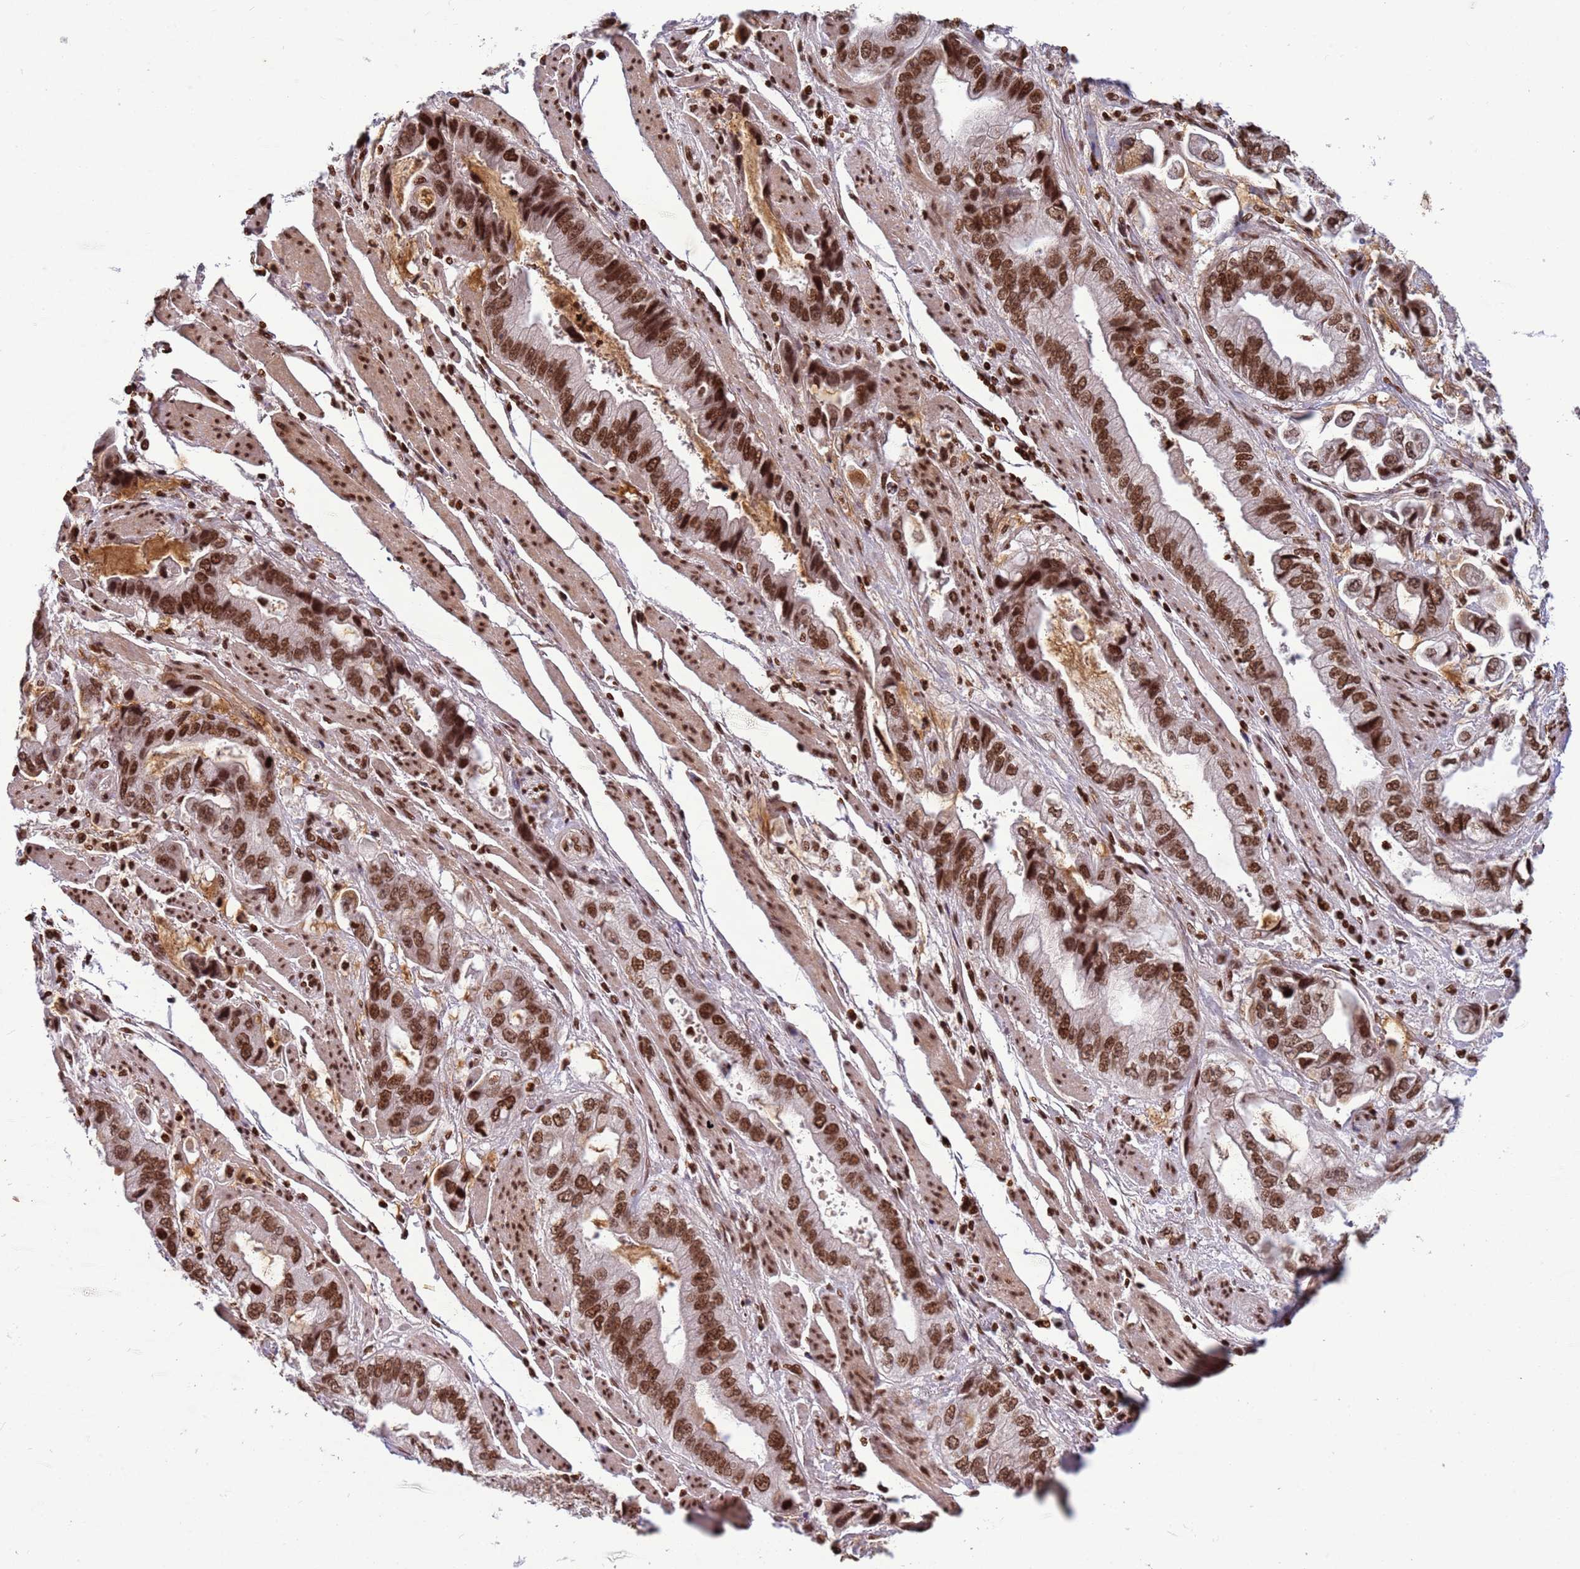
{"staining": {"intensity": "strong", "quantity": ">75%", "location": "nuclear"}, "tissue": "stomach cancer", "cell_type": "Tumor cells", "image_type": "cancer", "snomed": [{"axis": "morphology", "description": "Adenocarcinoma, NOS"}, {"axis": "topography", "description": "Stomach"}], "caption": "This is an image of immunohistochemistry staining of stomach cancer, which shows strong positivity in the nuclear of tumor cells.", "gene": "H3-3B", "patient": {"sex": "male", "age": 62}}